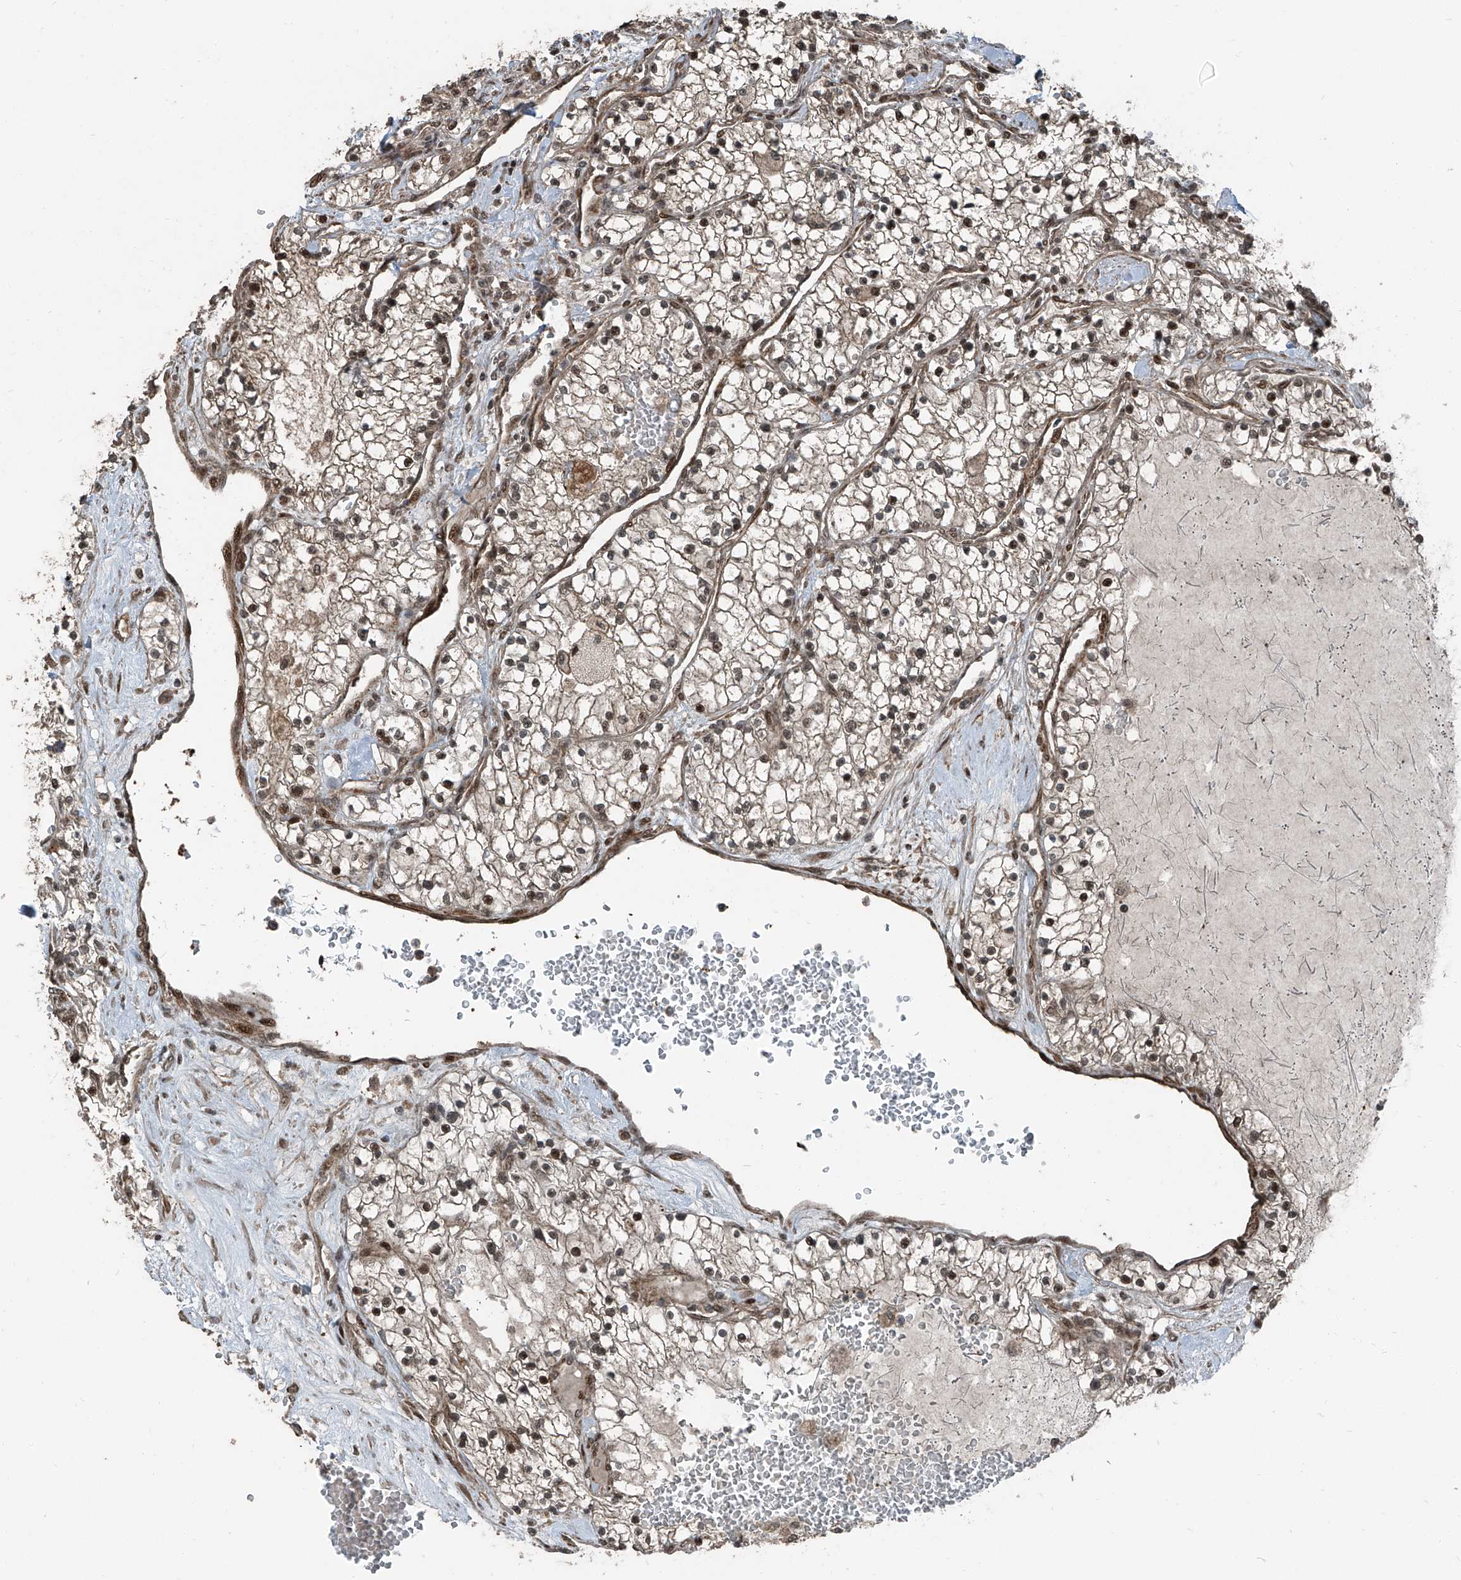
{"staining": {"intensity": "moderate", "quantity": "<25%", "location": "nuclear"}, "tissue": "renal cancer", "cell_type": "Tumor cells", "image_type": "cancer", "snomed": [{"axis": "morphology", "description": "Normal tissue, NOS"}, {"axis": "morphology", "description": "Adenocarcinoma, NOS"}, {"axis": "topography", "description": "Kidney"}], "caption": "Immunohistochemical staining of human renal cancer exhibits moderate nuclear protein staining in about <25% of tumor cells. (DAB IHC, brown staining for protein, blue staining for nuclei).", "gene": "ZNF570", "patient": {"sex": "male", "age": 68}}